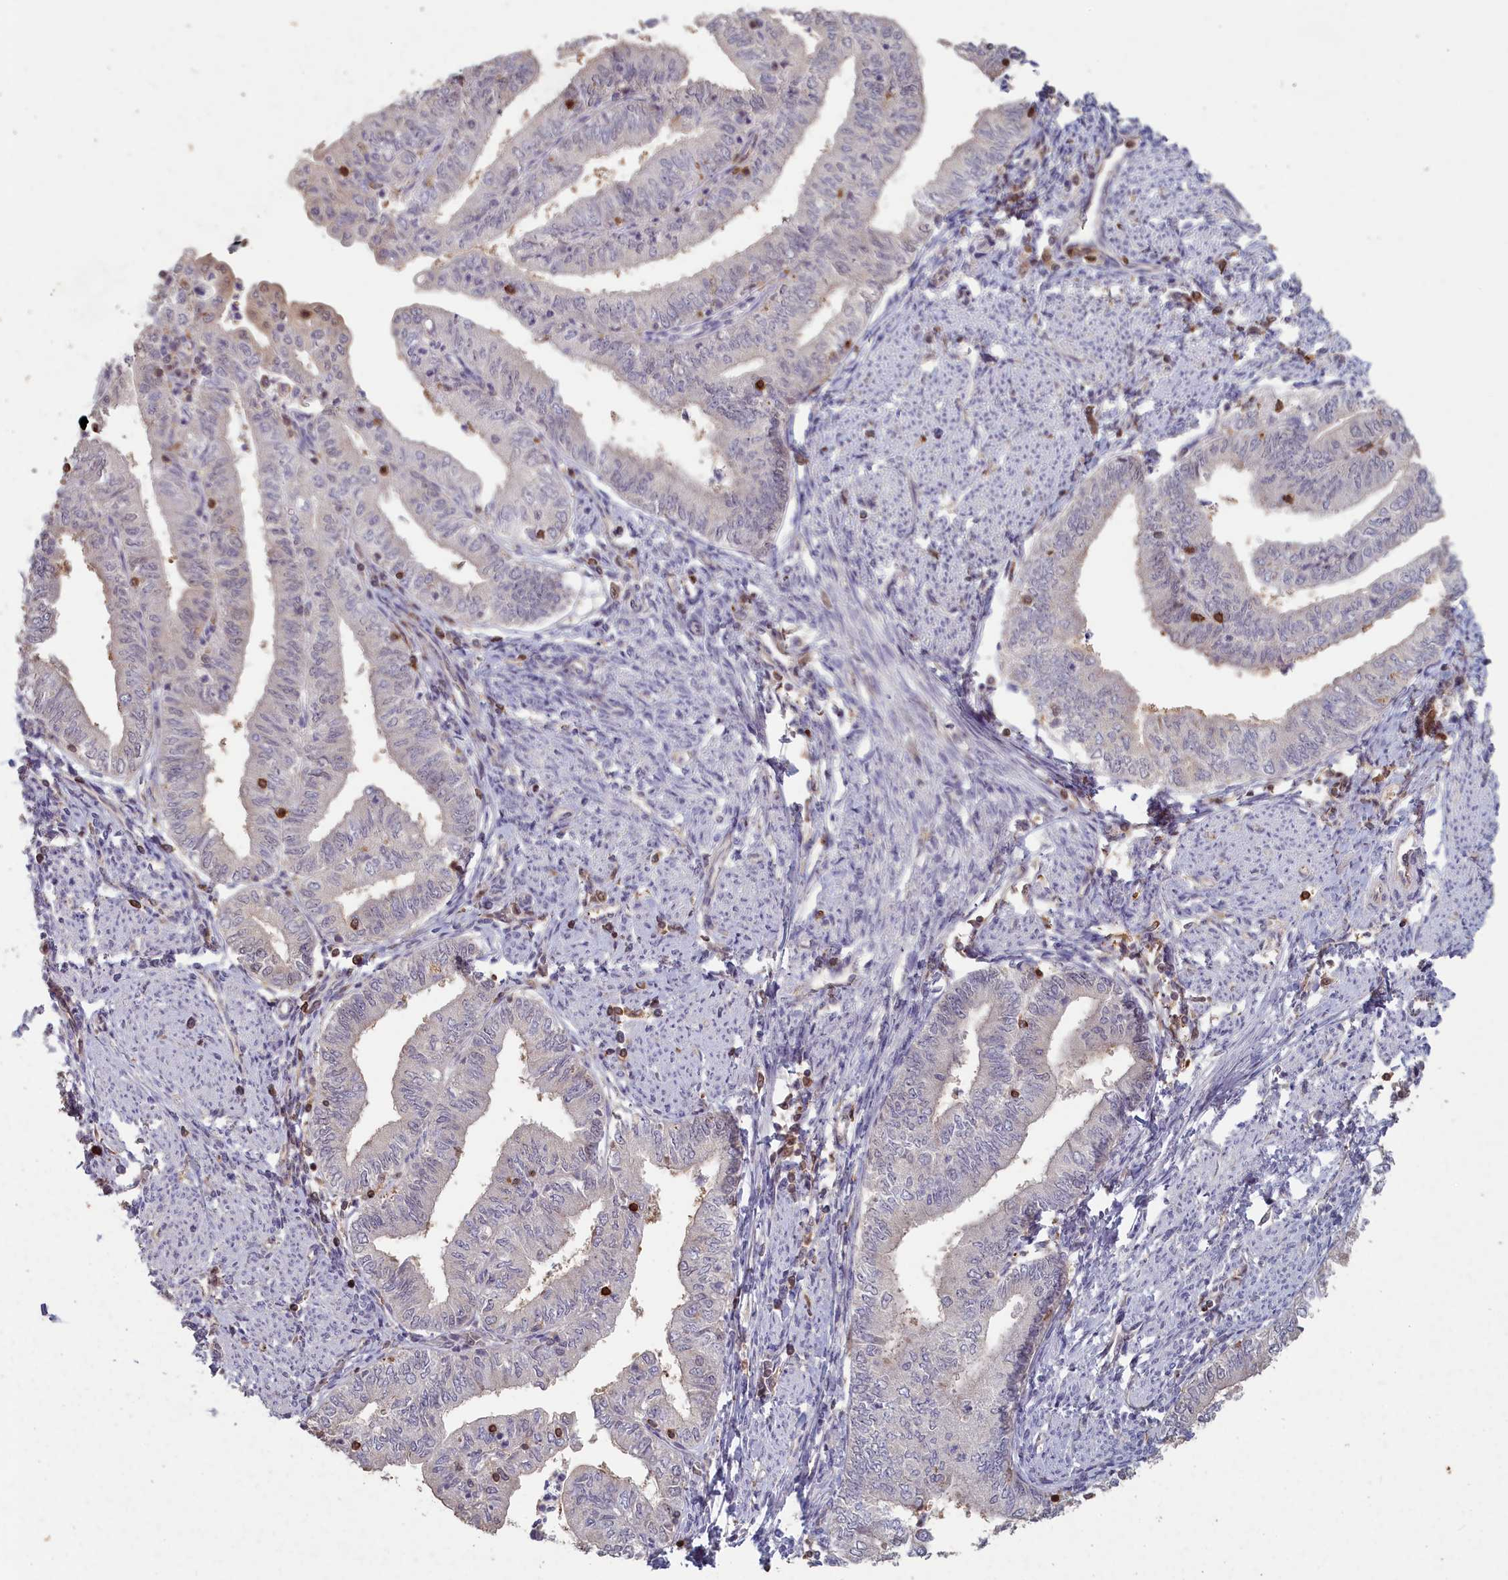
{"staining": {"intensity": "negative", "quantity": "none", "location": "none"}, "tissue": "endometrial cancer", "cell_type": "Tumor cells", "image_type": "cancer", "snomed": [{"axis": "morphology", "description": "Adenocarcinoma, NOS"}, {"axis": "topography", "description": "Endometrium"}], "caption": "A histopathology image of adenocarcinoma (endometrial) stained for a protein displays no brown staining in tumor cells.", "gene": "MADD", "patient": {"sex": "female", "age": 66}}